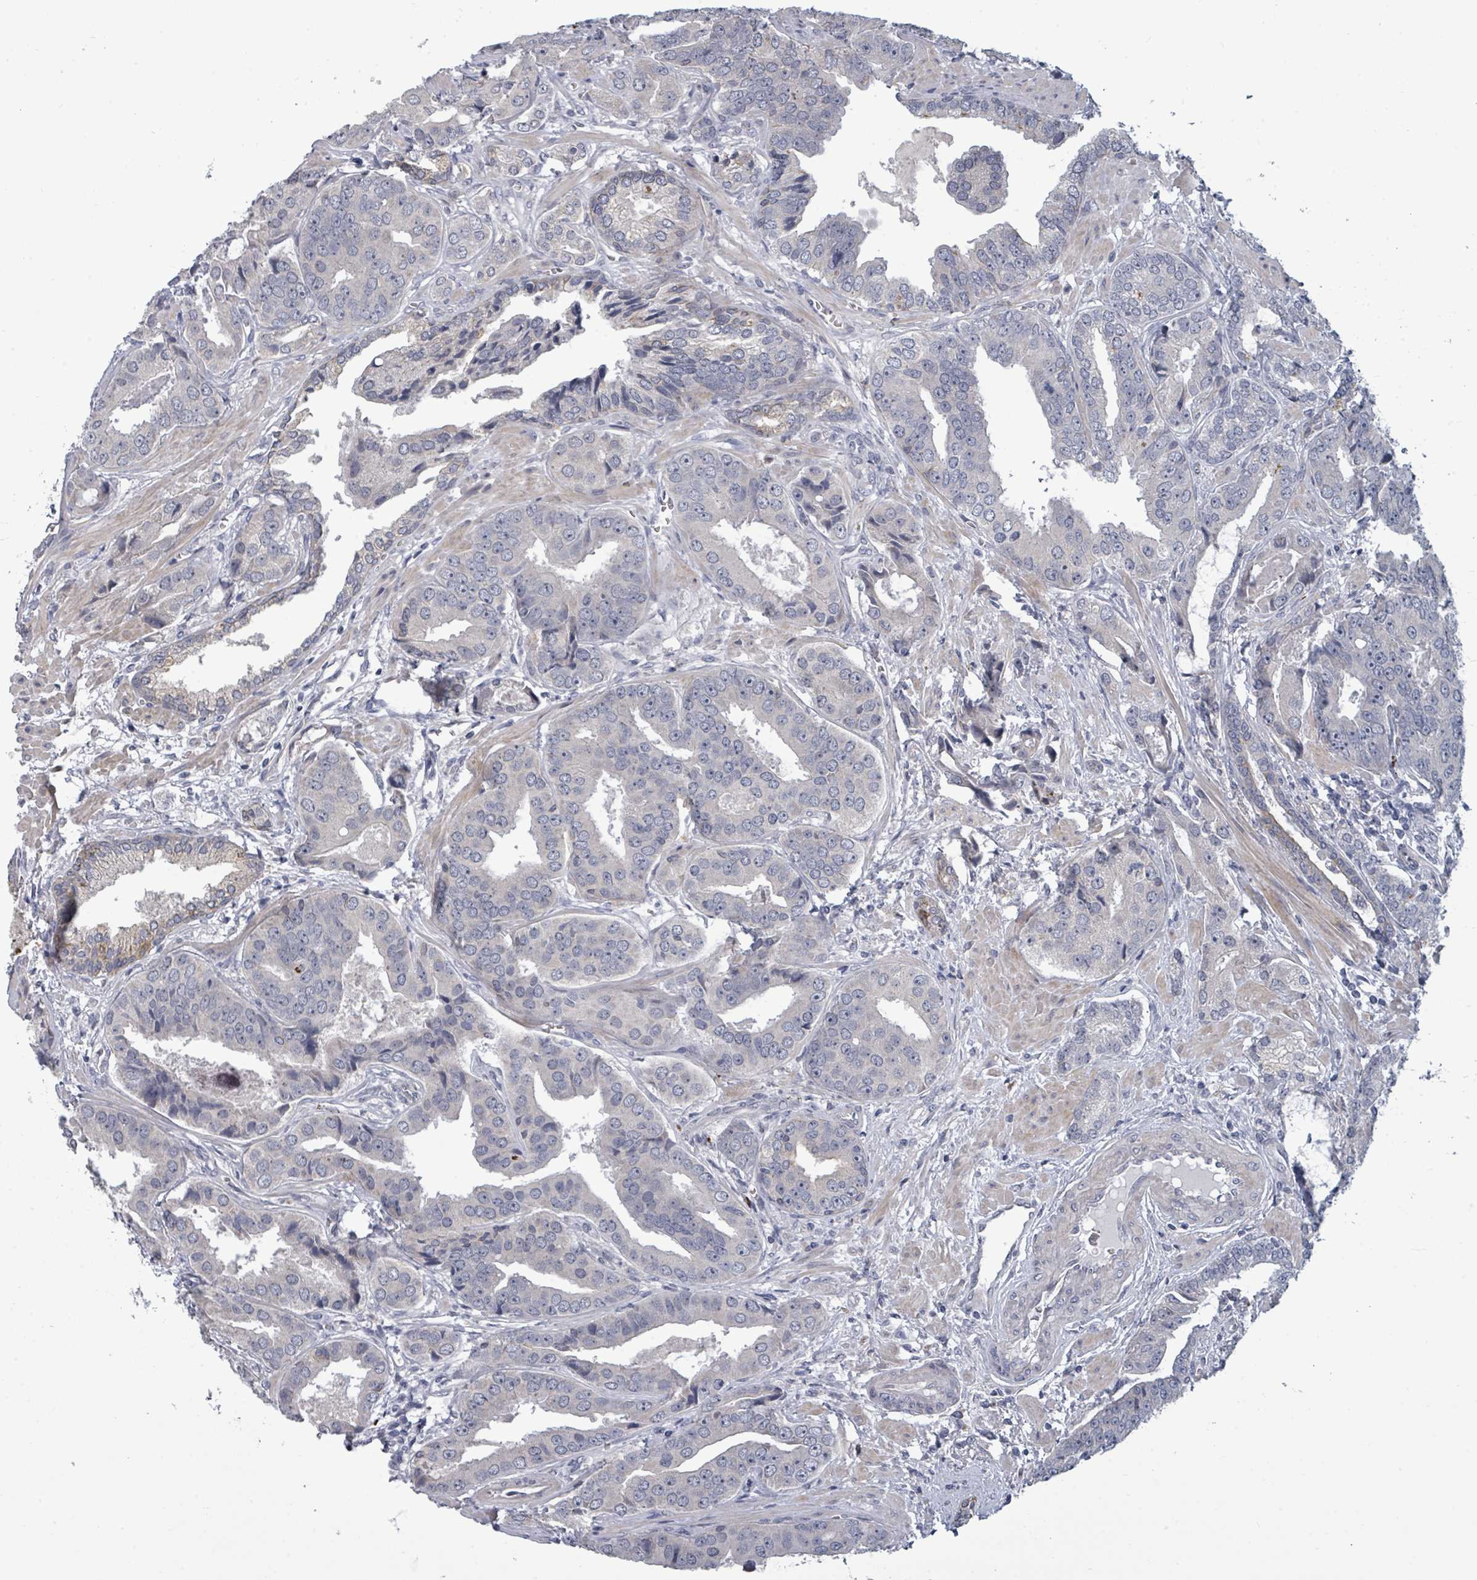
{"staining": {"intensity": "negative", "quantity": "none", "location": "none"}, "tissue": "prostate cancer", "cell_type": "Tumor cells", "image_type": "cancer", "snomed": [{"axis": "morphology", "description": "Adenocarcinoma, High grade"}, {"axis": "topography", "description": "Prostate"}], "caption": "A high-resolution histopathology image shows immunohistochemistry (IHC) staining of prostate adenocarcinoma (high-grade), which displays no significant staining in tumor cells.", "gene": "ASB12", "patient": {"sex": "male", "age": 71}}